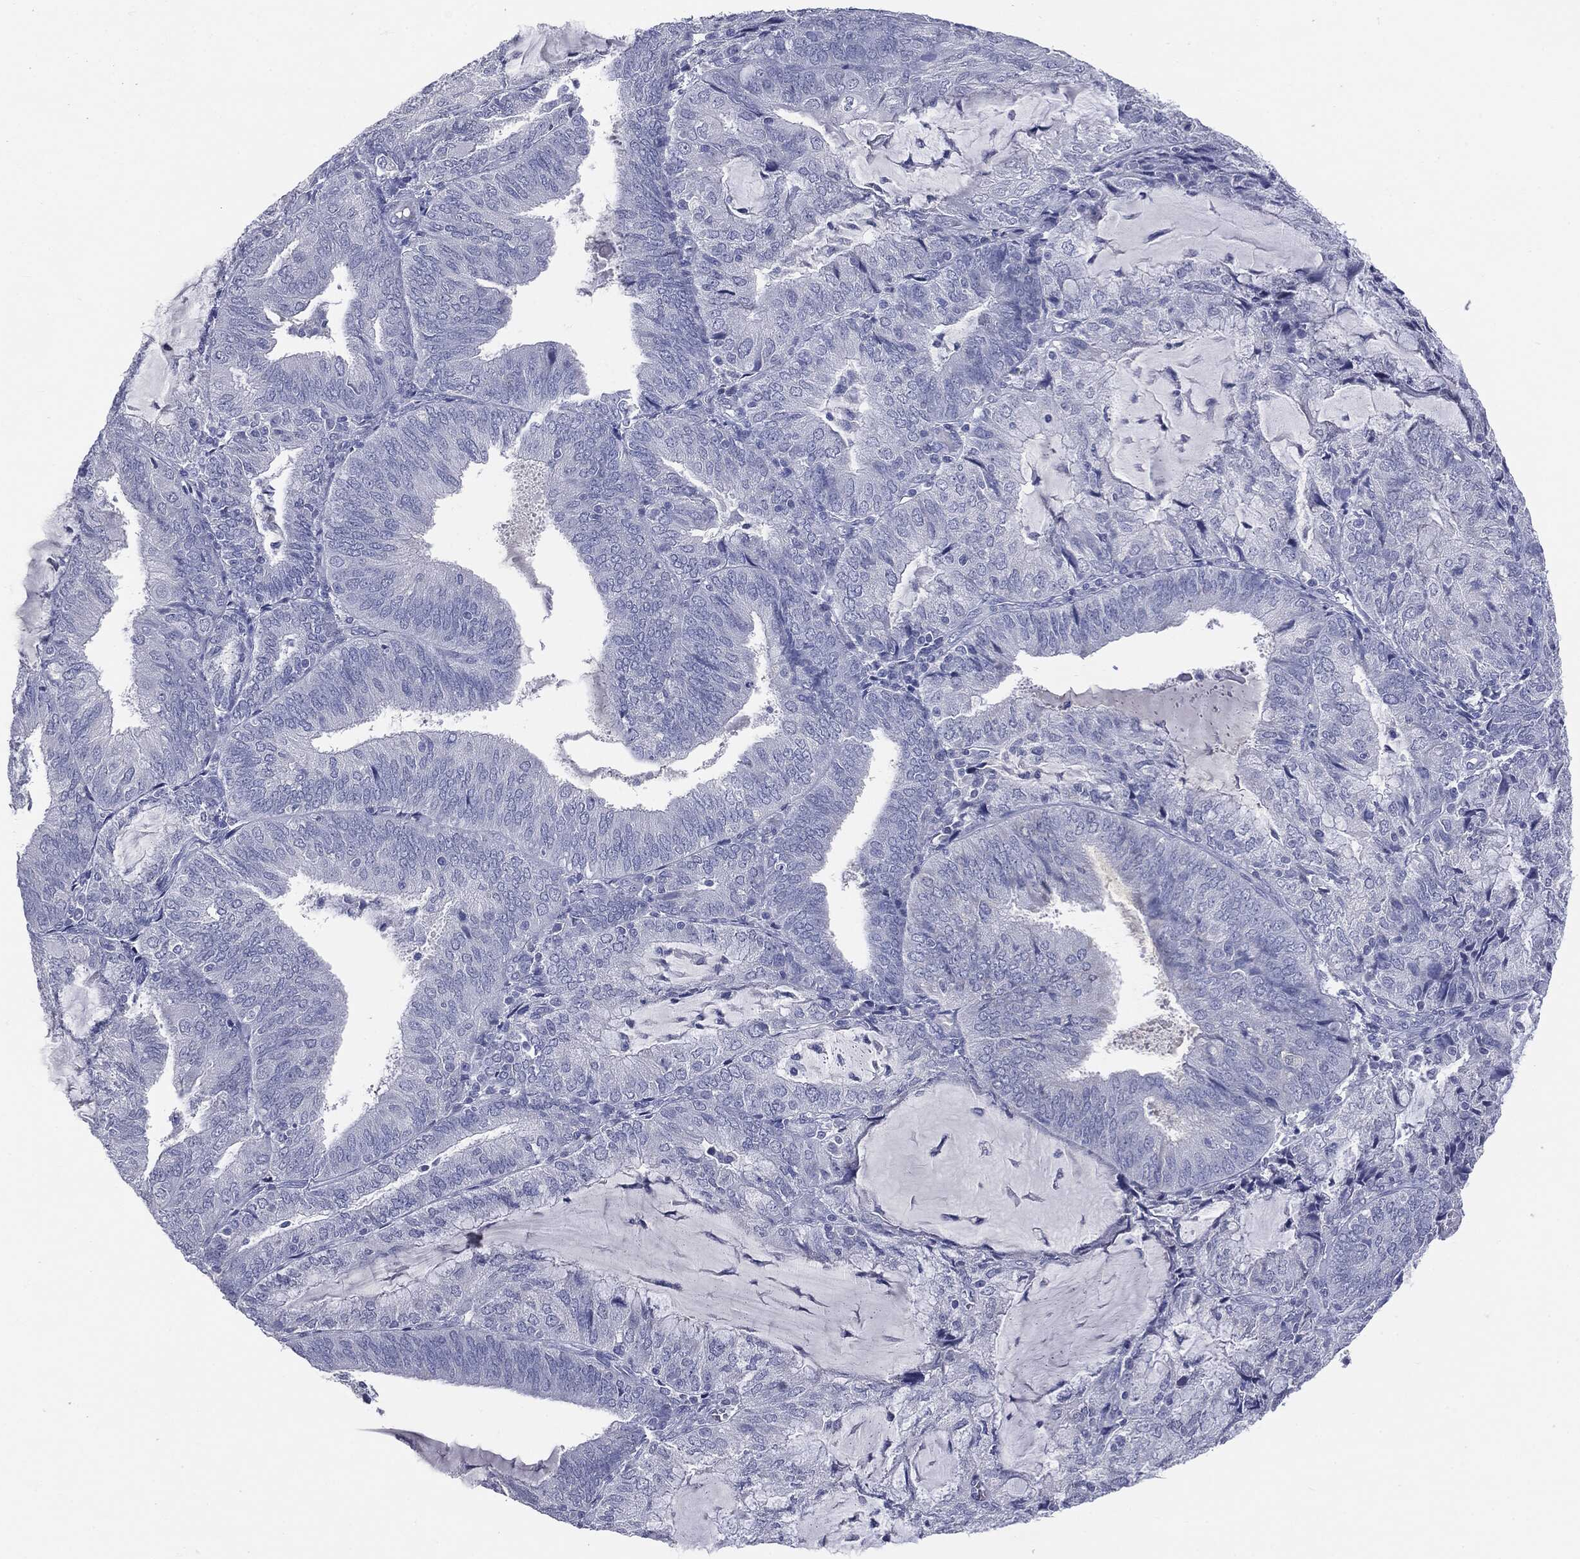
{"staining": {"intensity": "negative", "quantity": "none", "location": "none"}, "tissue": "endometrial cancer", "cell_type": "Tumor cells", "image_type": "cancer", "snomed": [{"axis": "morphology", "description": "Adenocarcinoma, NOS"}, {"axis": "topography", "description": "Endometrium"}], "caption": "There is no significant staining in tumor cells of endometrial cancer.", "gene": "TSHB", "patient": {"sex": "female", "age": 81}}